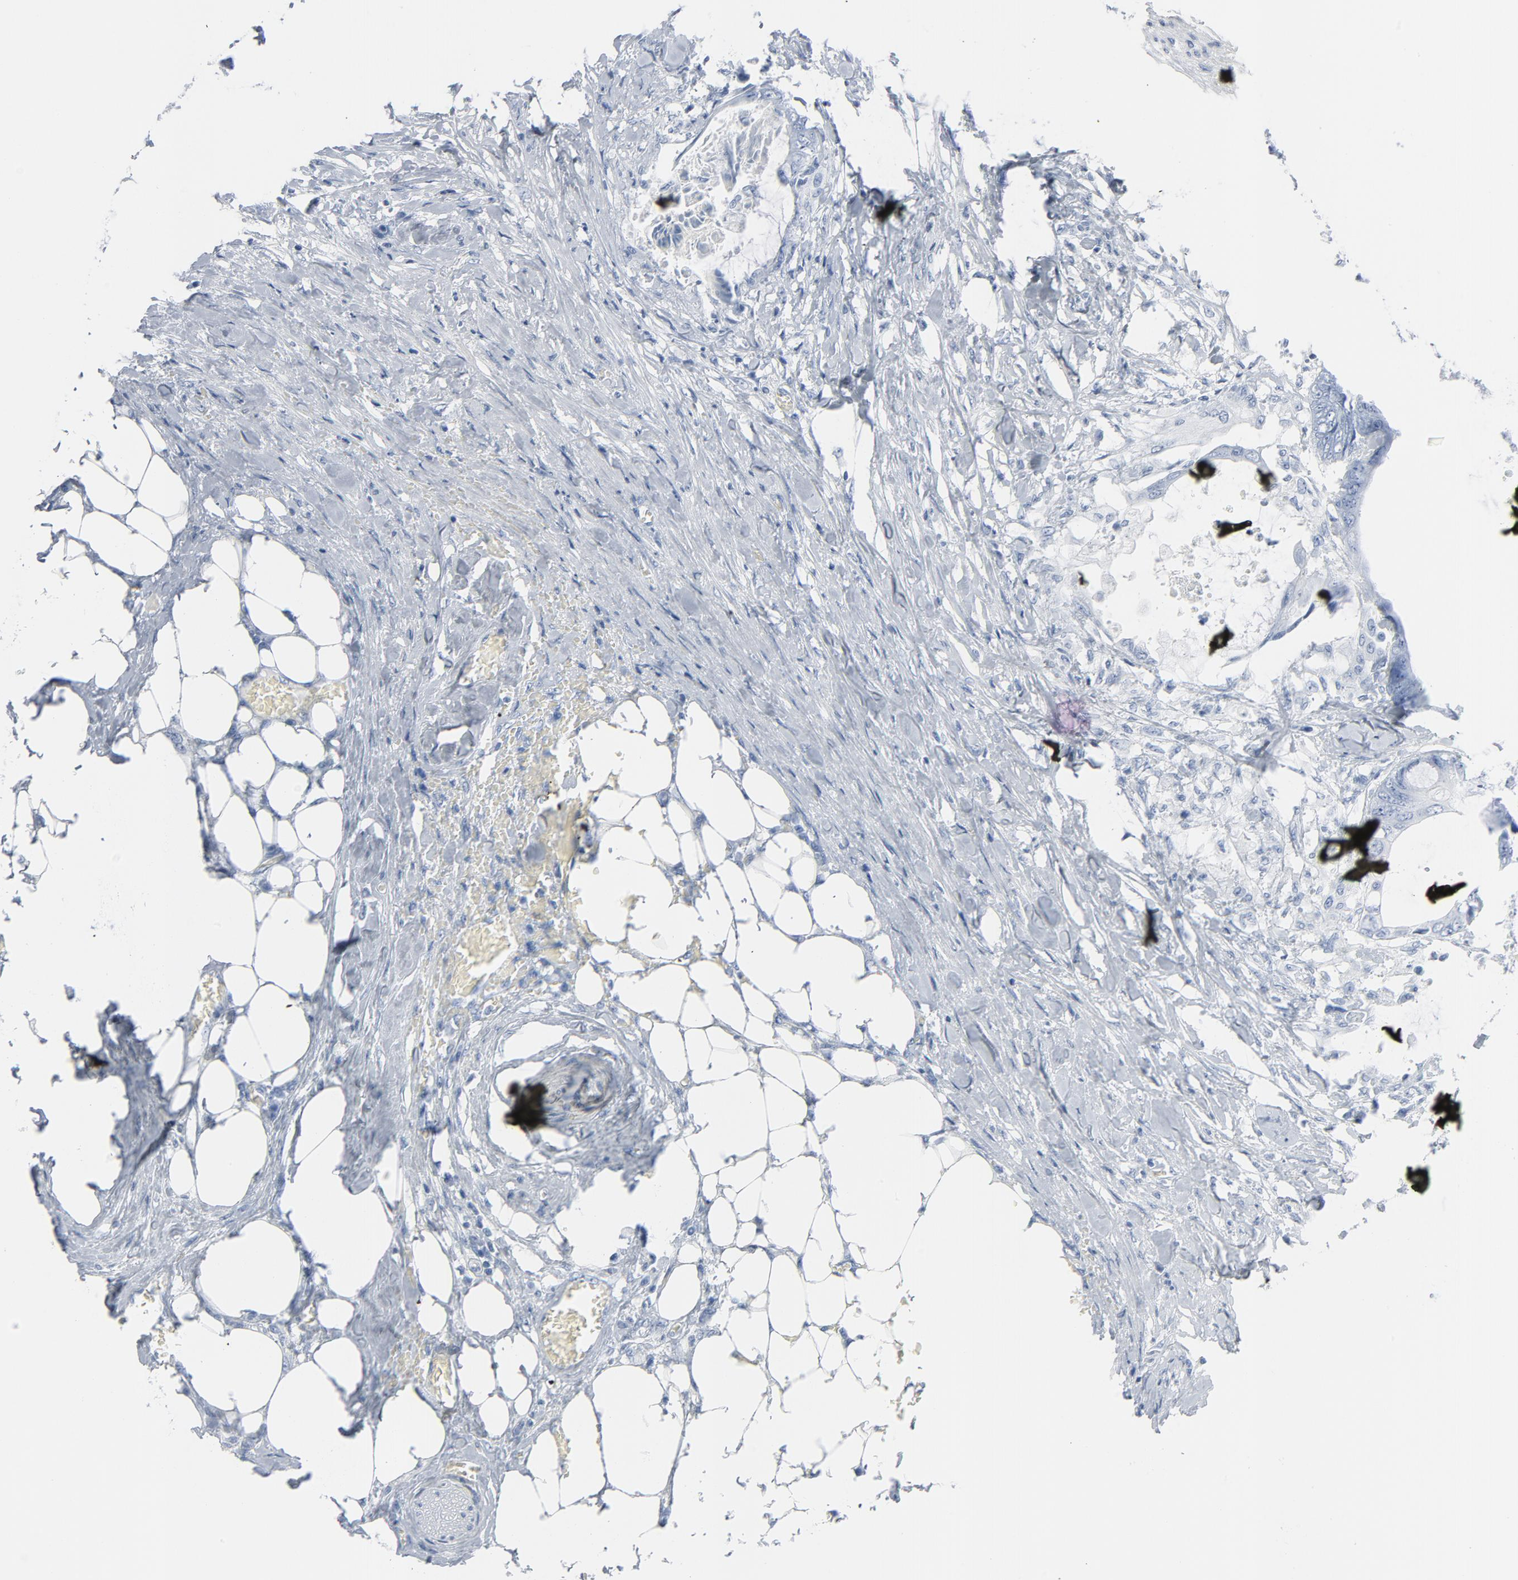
{"staining": {"intensity": "negative", "quantity": "none", "location": "none"}, "tissue": "colorectal cancer", "cell_type": "Tumor cells", "image_type": "cancer", "snomed": [{"axis": "morphology", "description": "Normal tissue, NOS"}, {"axis": "morphology", "description": "Adenocarcinoma, NOS"}, {"axis": "topography", "description": "Rectum"}, {"axis": "topography", "description": "Peripheral nerve tissue"}], "caption": "Tumor cells are negative for protein expression in human adenocarcinoma (colorectal).", "gene": "FOXP1", "patient": {"sex": "female", "age": 77}}